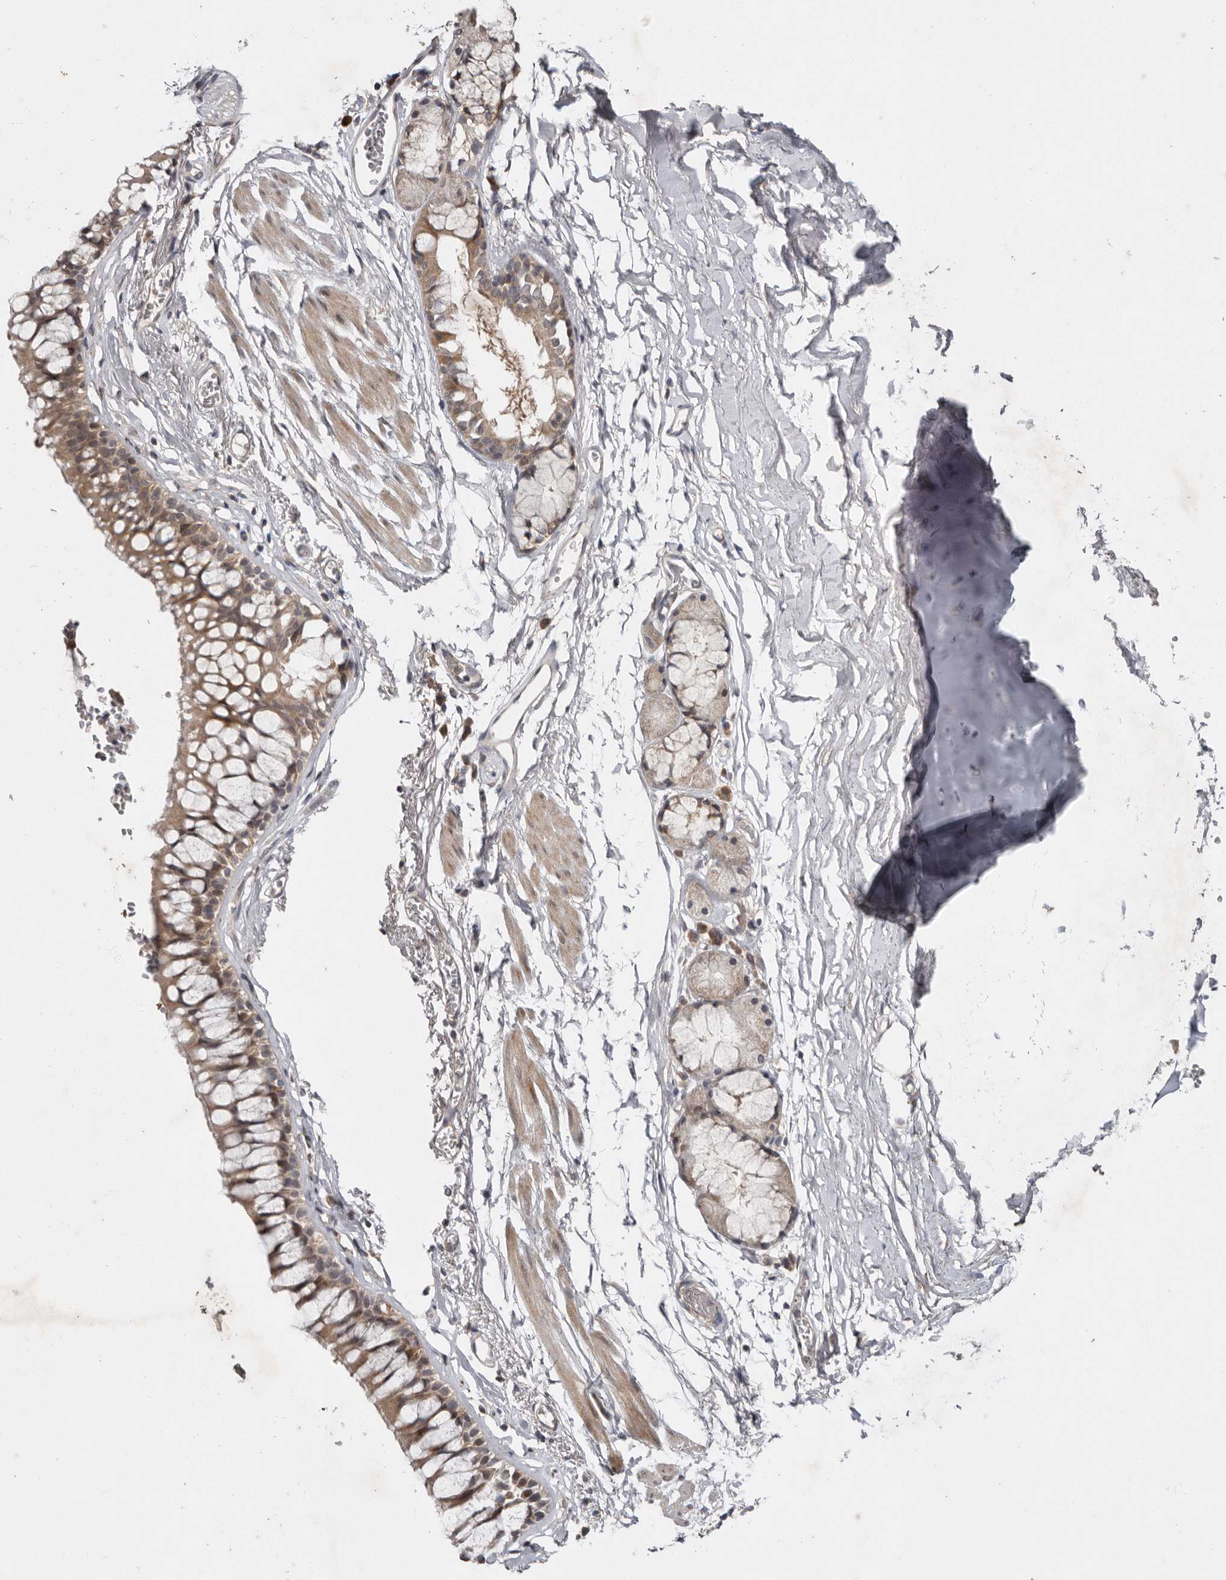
{"staining": {"intensity": "moderate", "quantity": ">75%", "location": "cytoplasmic/membranous"}, "tissue": "bronchus", "cell_type": "Respiratory epithelial cells", "image_type": "normal", "snomed": [{"axis": "morphology", "description": "Normal tissue, NOS"}, {"axis": "morphology", "description": "Inflammation, NOS"}, {"axis": "topography", "description": "Cartilage tissue"}, {"axis": "topography", "description": "Bronchus"}, {"axis": "topography", "description": "Lung"}], "caption": "A high-resolution histopathology image shows IHC staining of normal bronchus, which displays moderate cytoplasmic/membranous staining in approximately >75% of respiratory epithelial cells.", "gene": "CHML", "patient": {"sex": "female", "age": 64}}